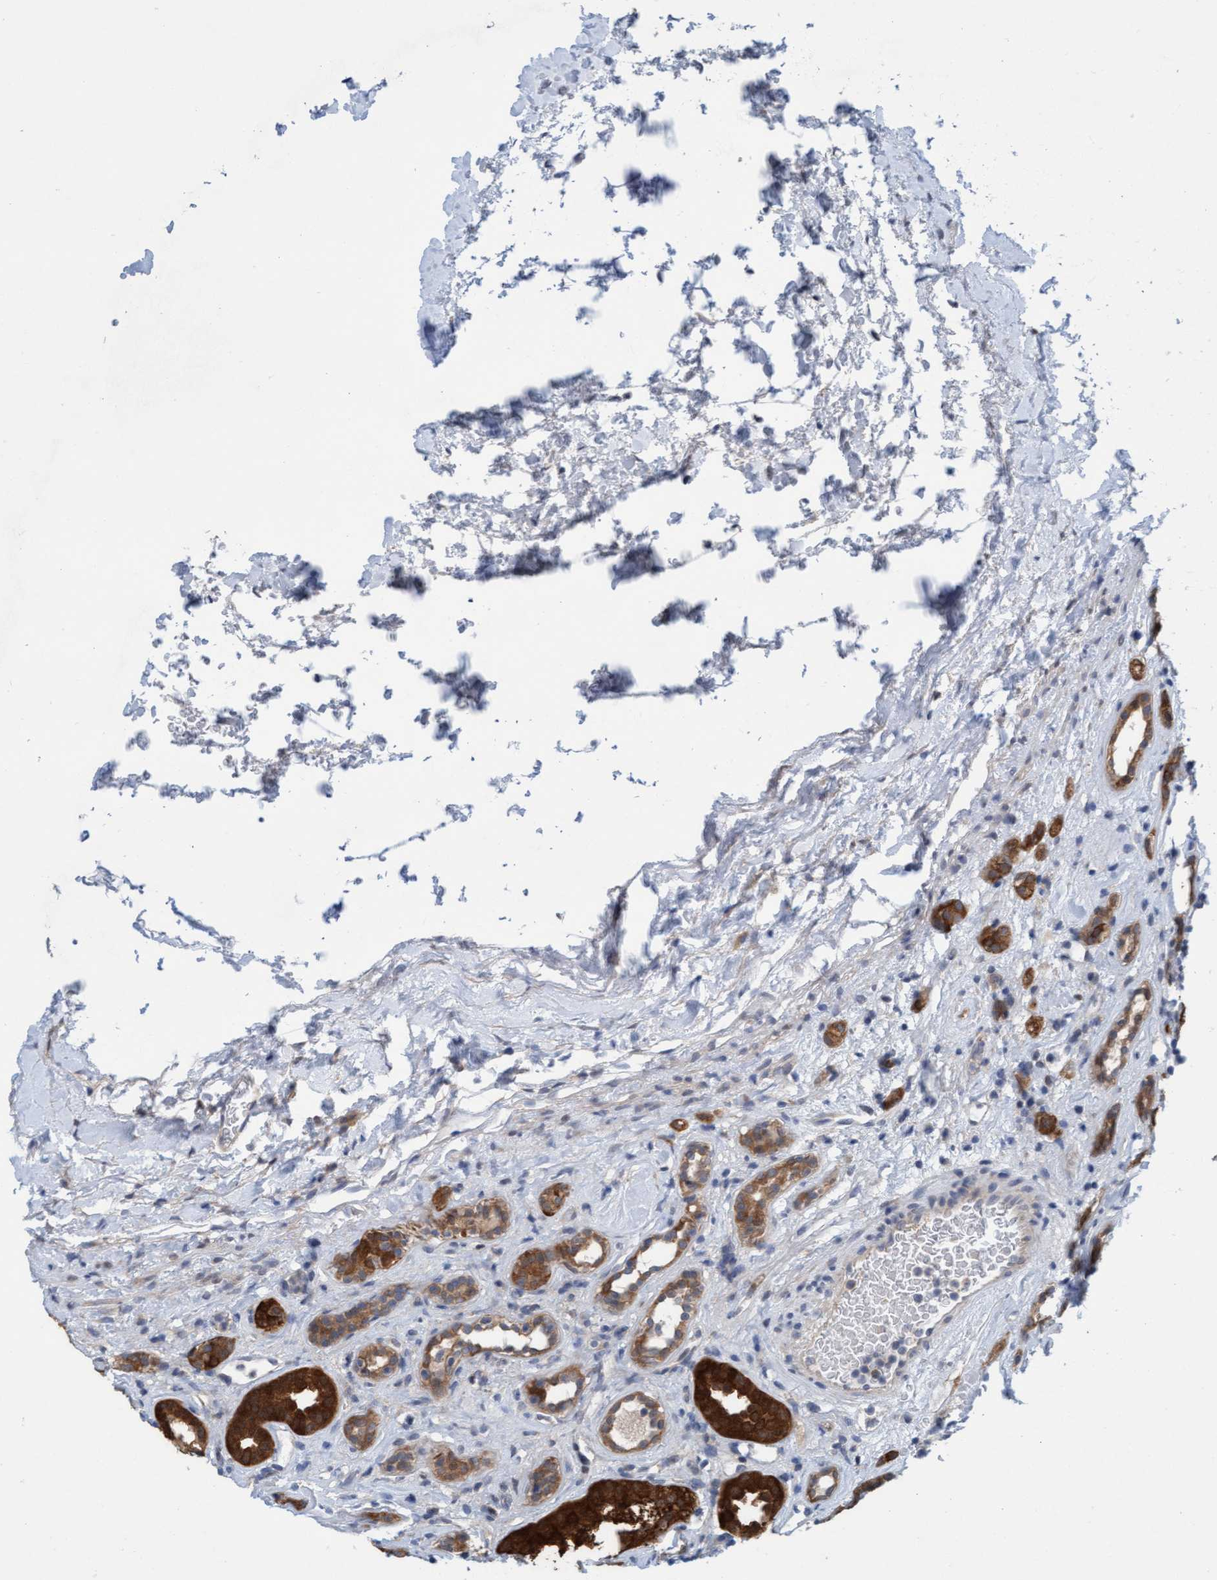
{"staining": {"intensity": "strong", "quantity": ">75%", "location": "cytoplasmic/membranous"}, "tissue": "renal cancer", "cell_type": "Tumor cells", "image_type": "cancer", "snomed": [{"axis": "morphology", "description": "Normal tissue, NOS"}, {"axis": "morphology", "description": "Adenocarcinoma, NOS"}, {"axis": "topography", "description": "Kidney"}], "caption": "Immunohistochemistry (IHC) image of neoplastic tissue: human renal cancer (adenocarcinoma) stained using immunohistochemistry demonstrates high levels of strong protein expression localized specifically in the cytoplasmic/membranous of tumor cells, appearing as a cytoplasmic/membranous brown color.", "gene": "KLHL25", "patient": {"sex": "female", "age": 72}}